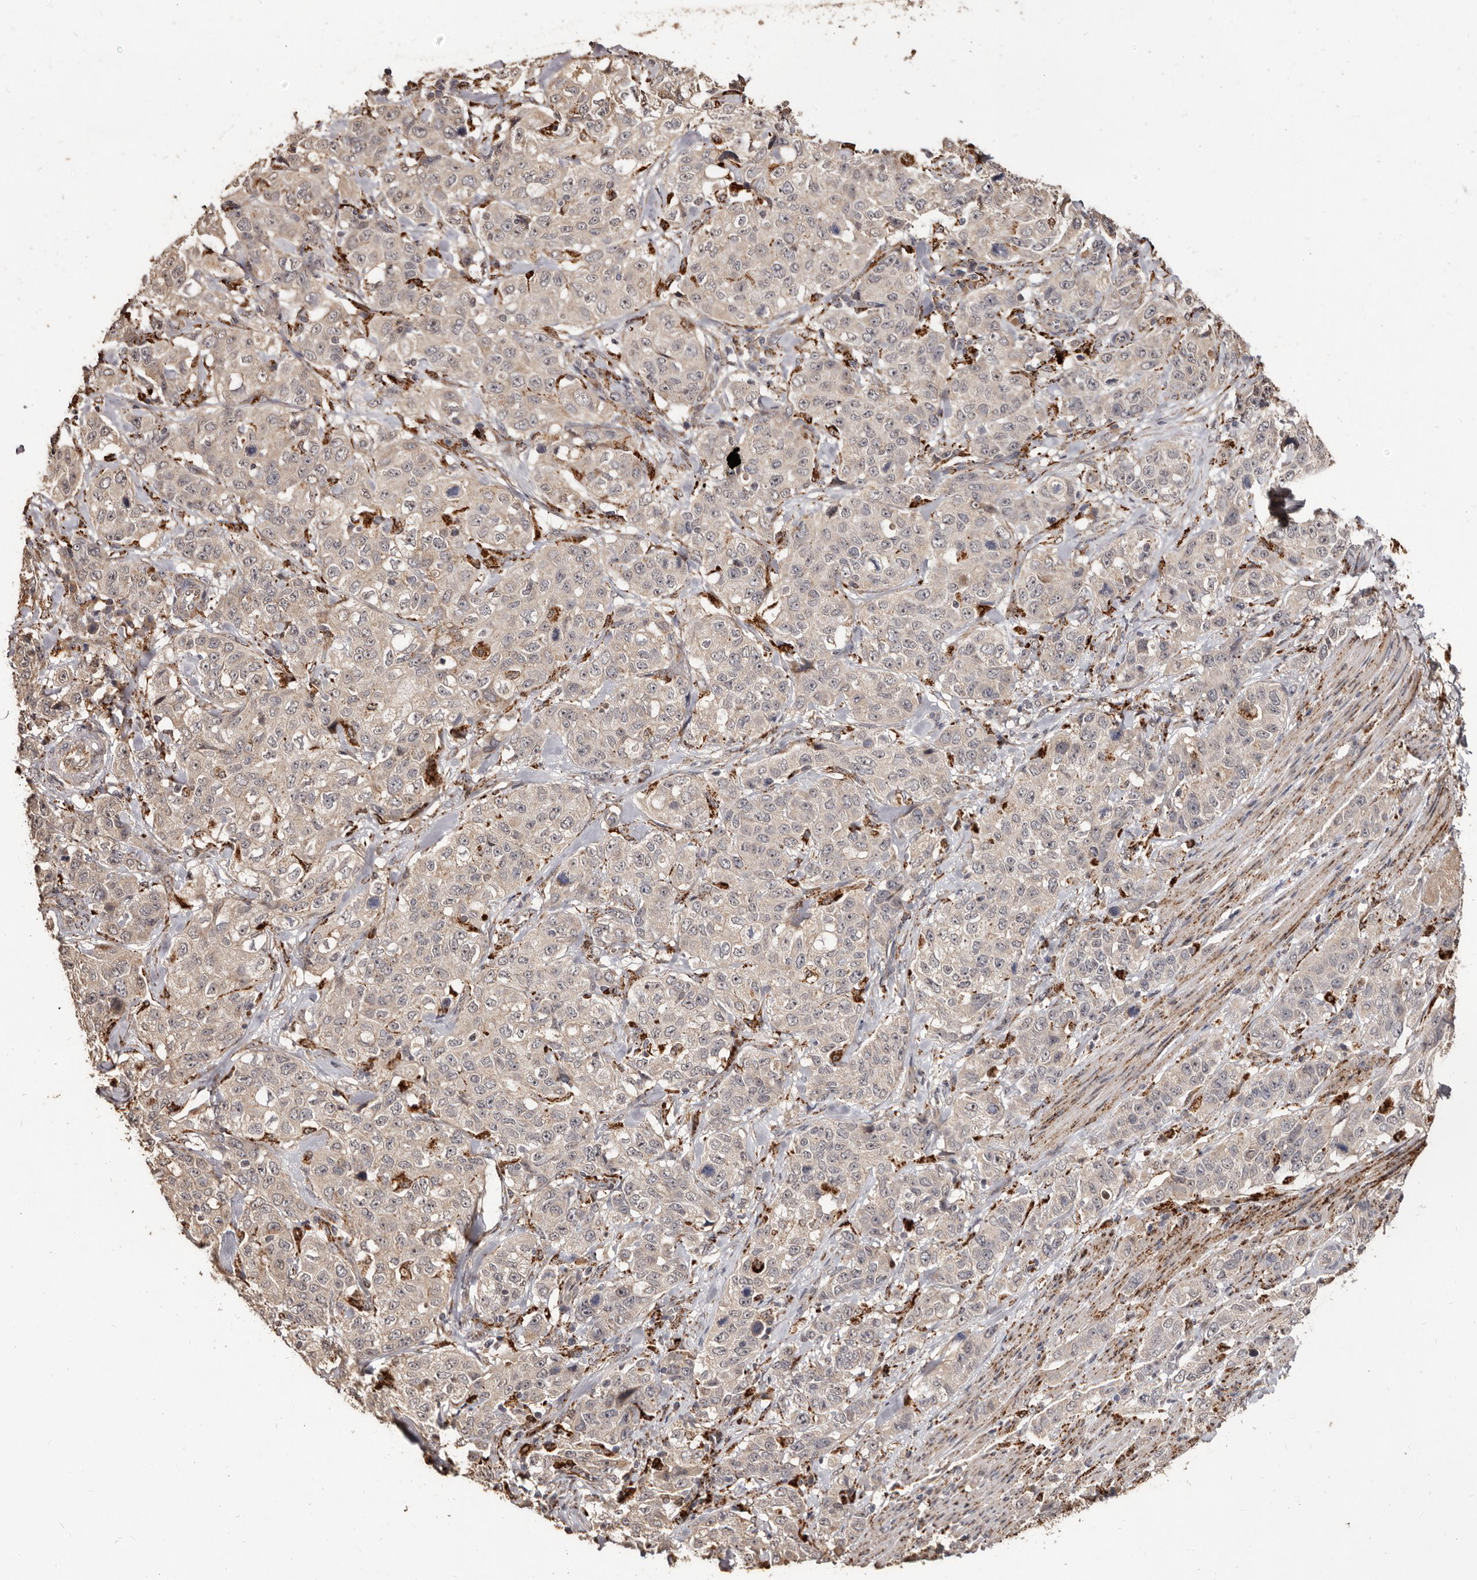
{"staining": {"intensity": "negative", "quantity": "none", "location": "none"}, "tissue": "stomach cancer", "cell_type": "Tumor cells", "image_type": "cancer", "snomed": [{"axis": "morphology", "description": "Adenocarcinoma, NOS"}, {"axis": "topography", "description": "Stomach"}], "caption": "Immunohistochemistry image of neoplastic tissue: stomach adenocarcinoma stained with DAB (3,3'-diaminobenzidine) shows no significant protein expression in tumor cells. (Stains: DAB (3,3'-diaminobenzidine) immunohistochemistry (IHC) with hematoxylin counter stain, Microscopy: brightfield microscopy at high magnification).", "gene": "AKAP7", "patient": {"sex": "male", "age": 48}}